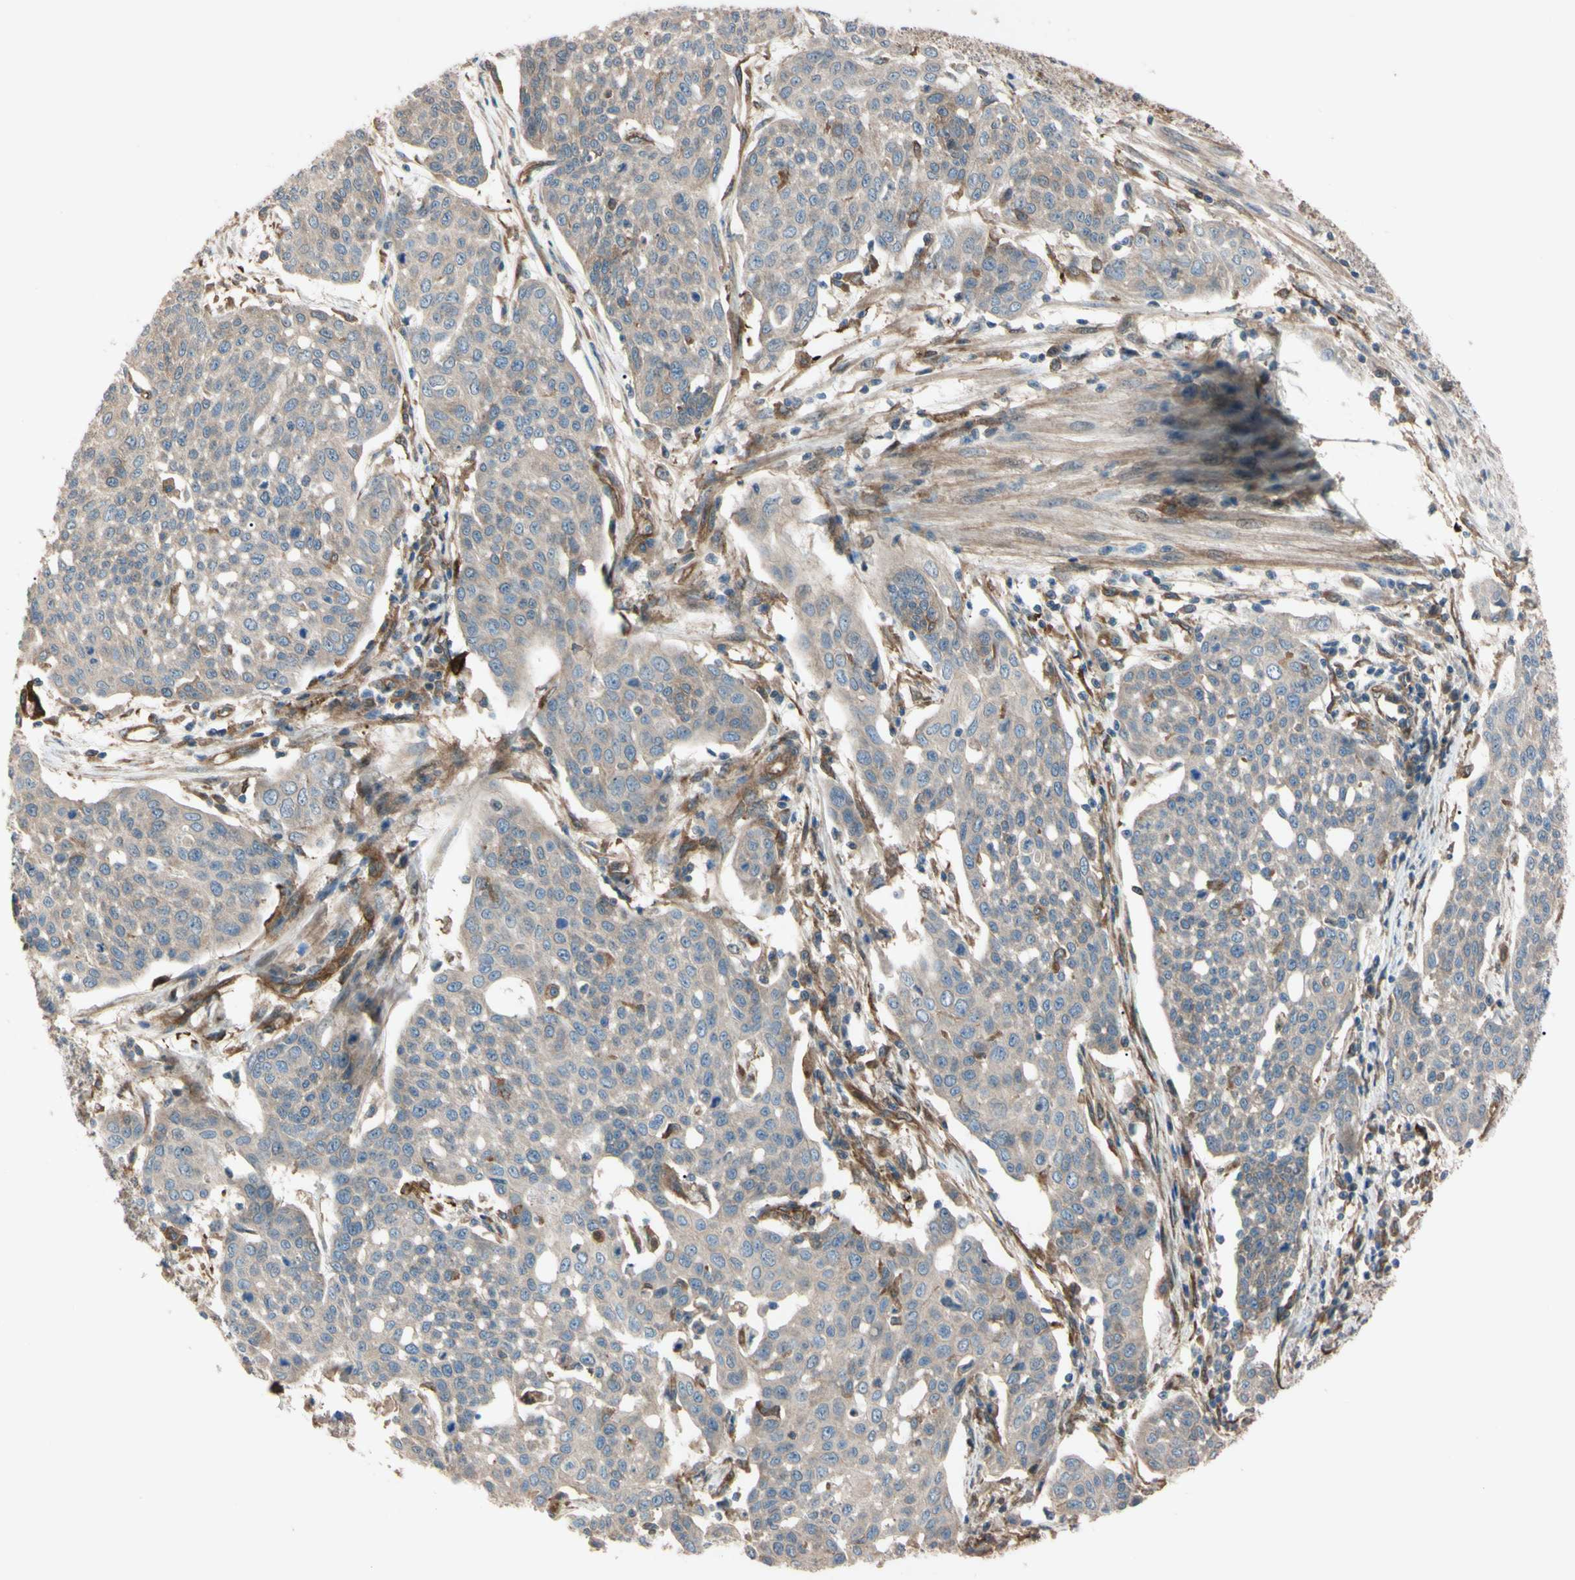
{"staining": {"intensity": "weak", "quantity": ">75%", "location": "cytoplasmic/membranous"}, "tissue": "cervical cancer", "cell_type": "Tumor cells", "image_type": "cancer", "snomed": [{"axis": "morphology", "description": "Squamous cell carcinoma, NOS"}, {"axis": "topography", "description": "Cervix"}], "caption": "High-magnification brightfield microscopy of squamous cell carcinoma (cervical) stained with DAB (3,3'-diaminobenzidine) (brown) and counterstained with hematoxylin (blue). tumor cells exhibit weak cytoplasmic/membranous positivity is present in about>75% of cells.", "gene": "PTPN12", "patient": {"sex": "female", "age": 34}}